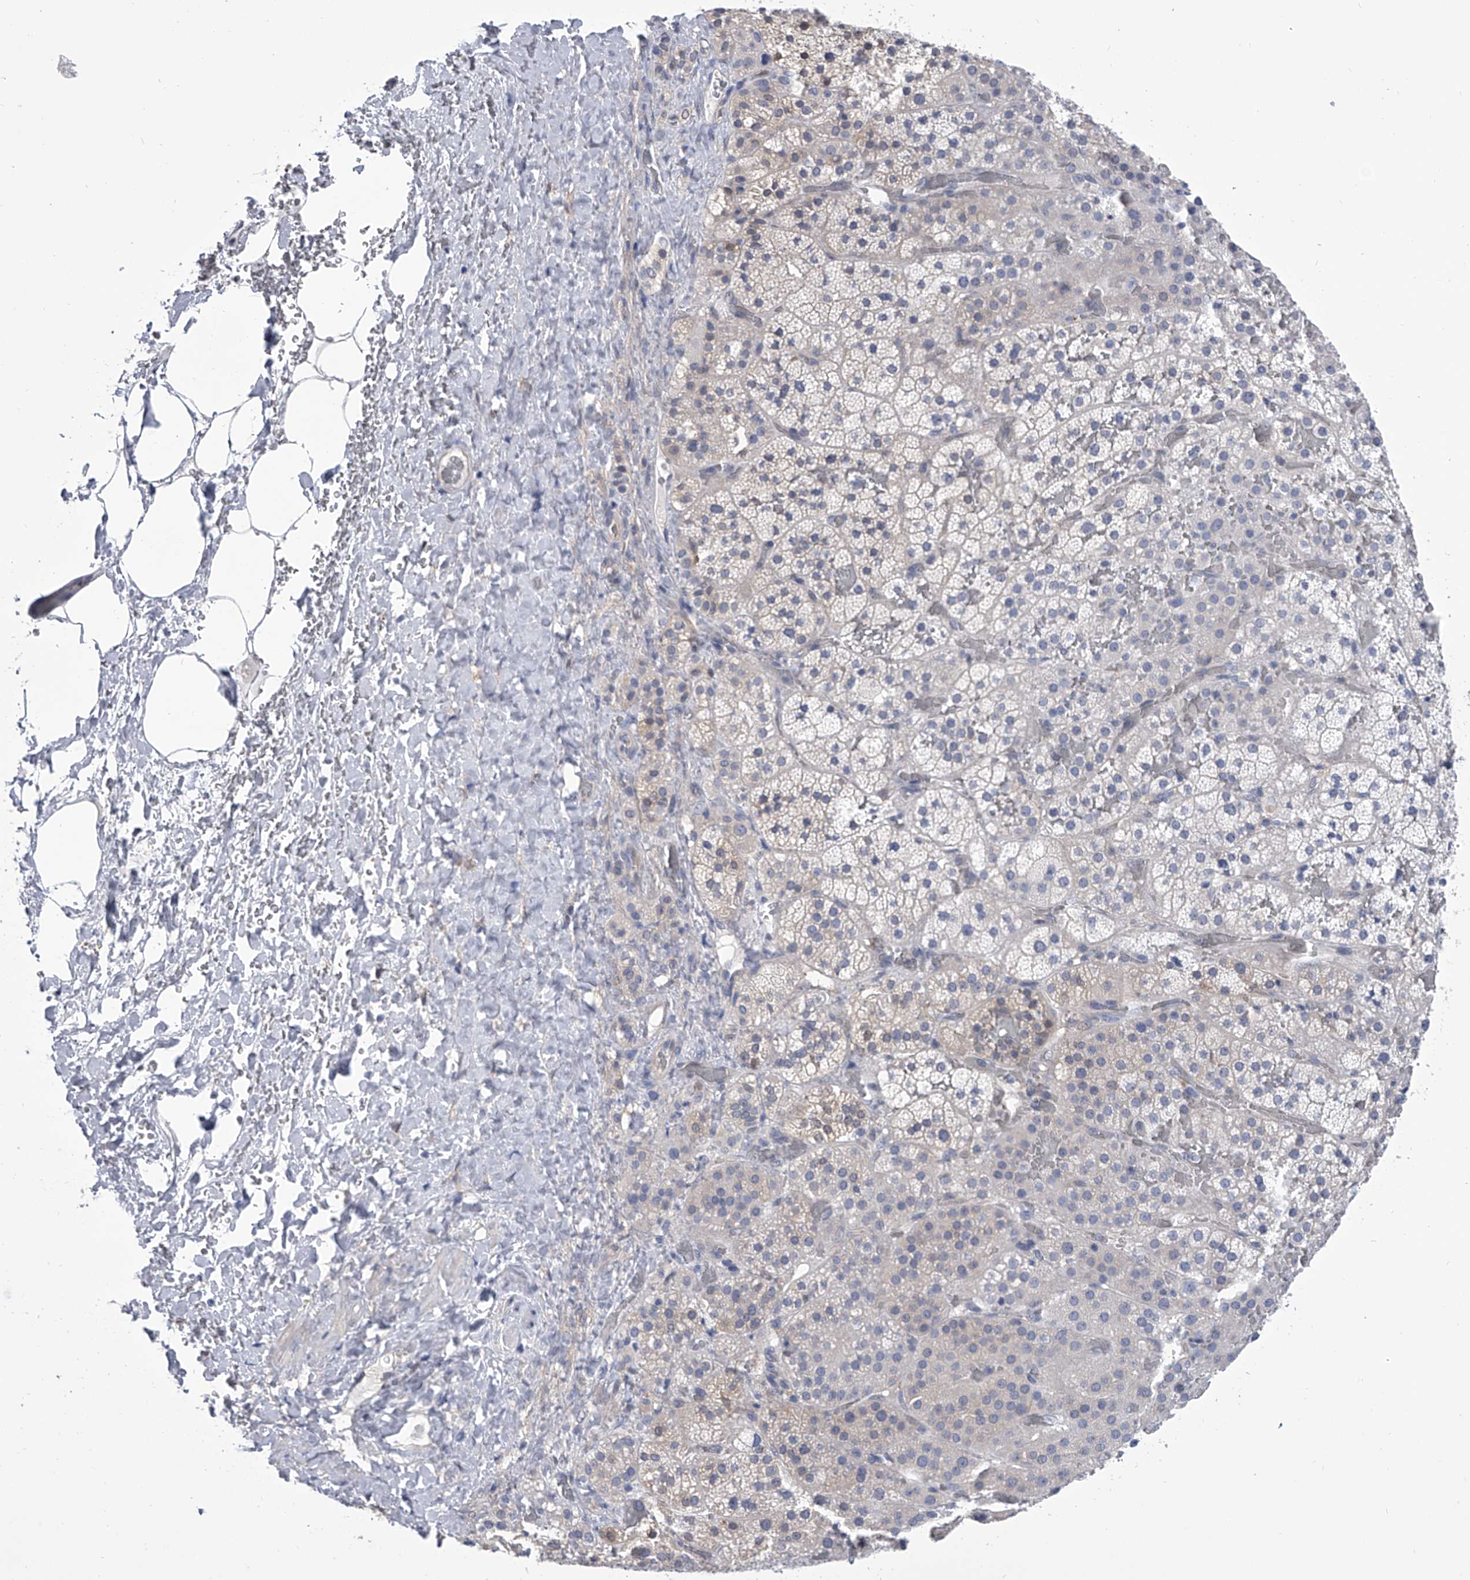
{"staining": {"intensity": "moderate", "quantity": "<25%", "location": "cytoplasmic/membranous"}, "tissue": "adrenal gland", "cell_type": "Glandular cells", "image_type": "normal", "snomed": [{"axis": "morphology", "description": "Normal tissue, NOS"}, {"axis": "topography", "description": "Adrenal gland"}], "caption": "Brown immunohistochemical staining in normal adrenal gland displays moderate cytoplasmic/membranous expression in approximately <25% of glandular cells.", "gene": "SERPINB9", "patient": {"sex": "male", "age": 57}}